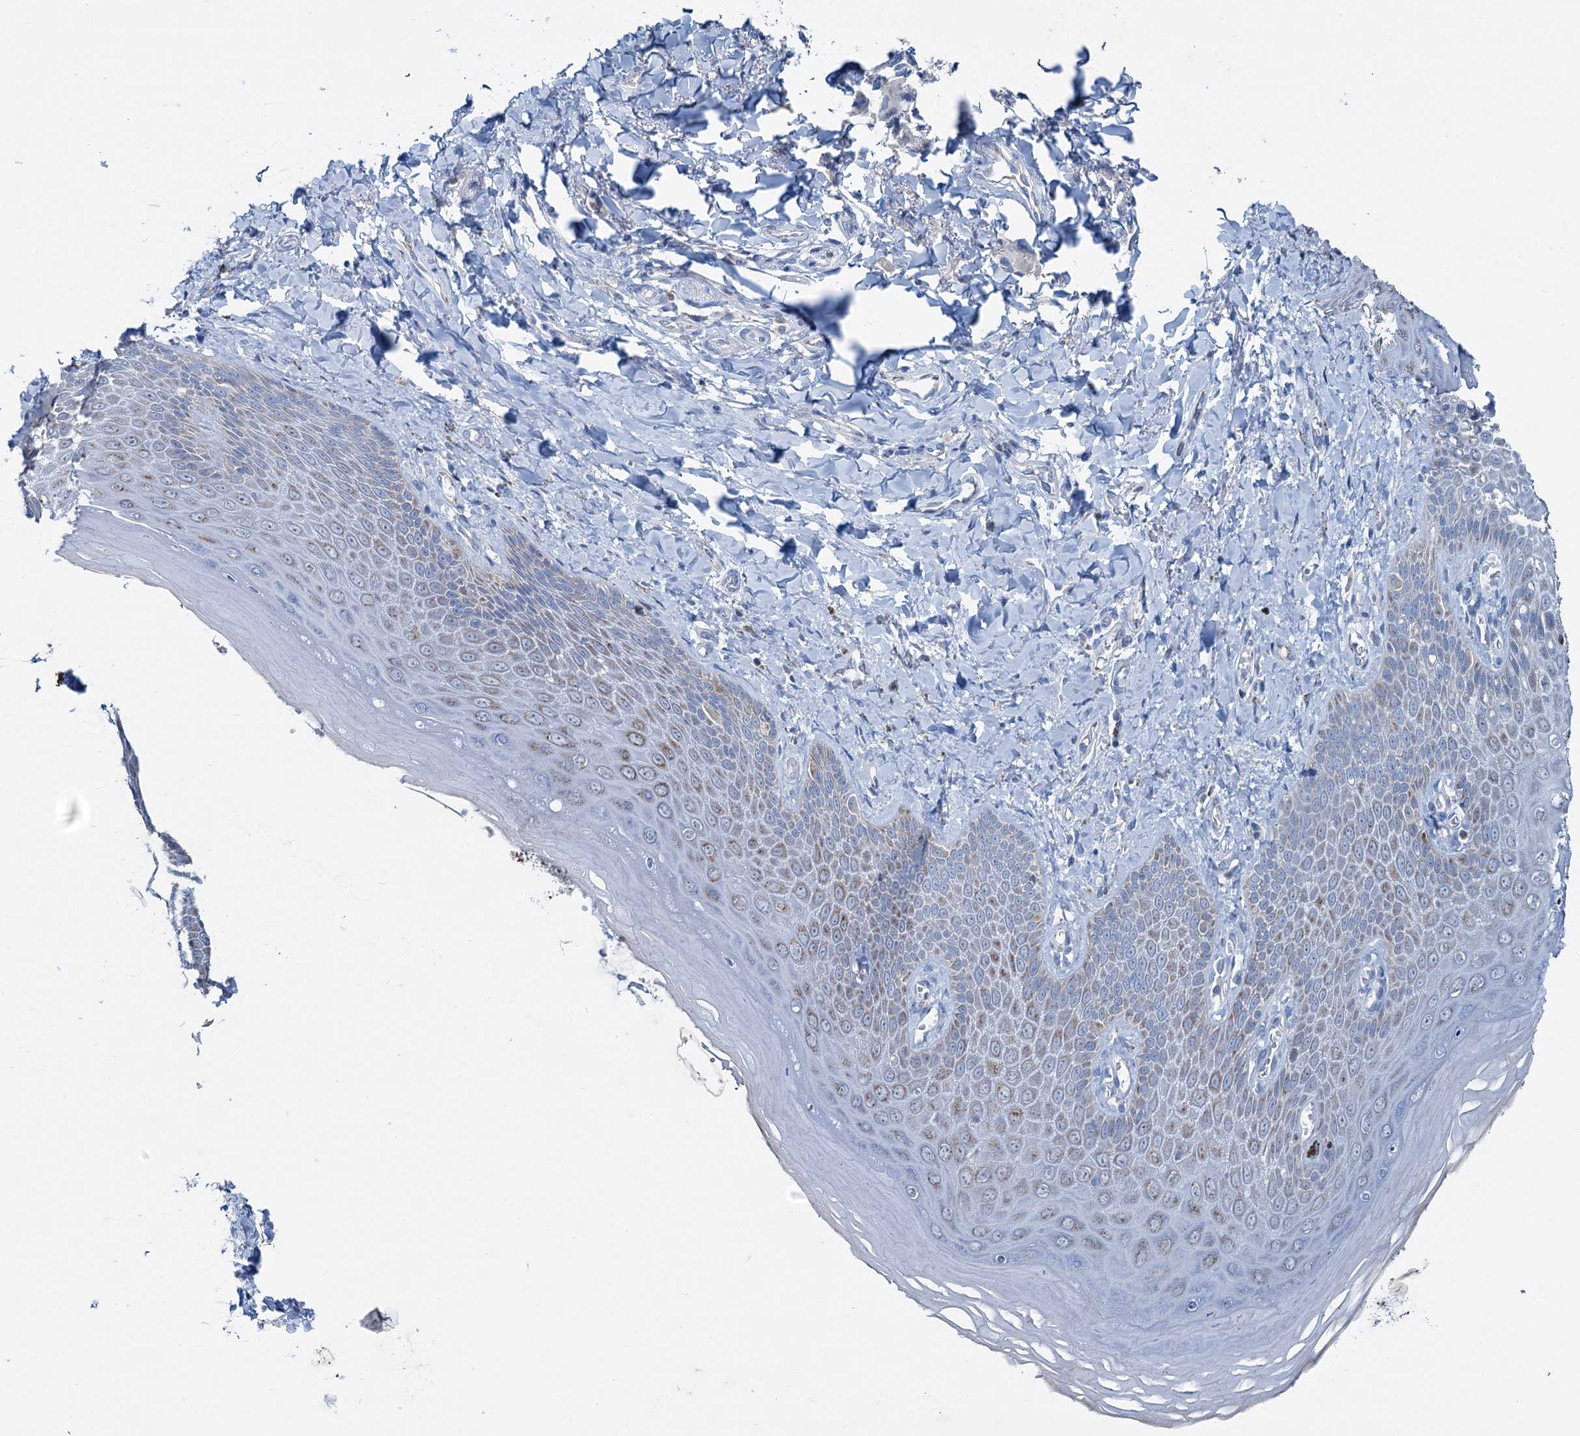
{"staining": {"intensity": "weak", "quantity": "25%-75%", "location": "cytoplasmic/membranous"}, "tissue": "skin", "cell_type": "Epidermal cells", "image_type": "normal", "snomed": [{"axis": "morphology", "description": "Normal tissue, NOS"}, {"axis": "topography", "description": "Anal"}], "caption": "Immunohistochemistry photomicrograph of normal skin: human skin stained using immunohistochemistry shows low levels of weak protein expression localized specifically in the cytoplasmic/membranous of epidermal cells, appearing as a cytoplasmic/membranous brown color.", "gene": "ELP4", "patient": {"sex": "male", "age": 78}}